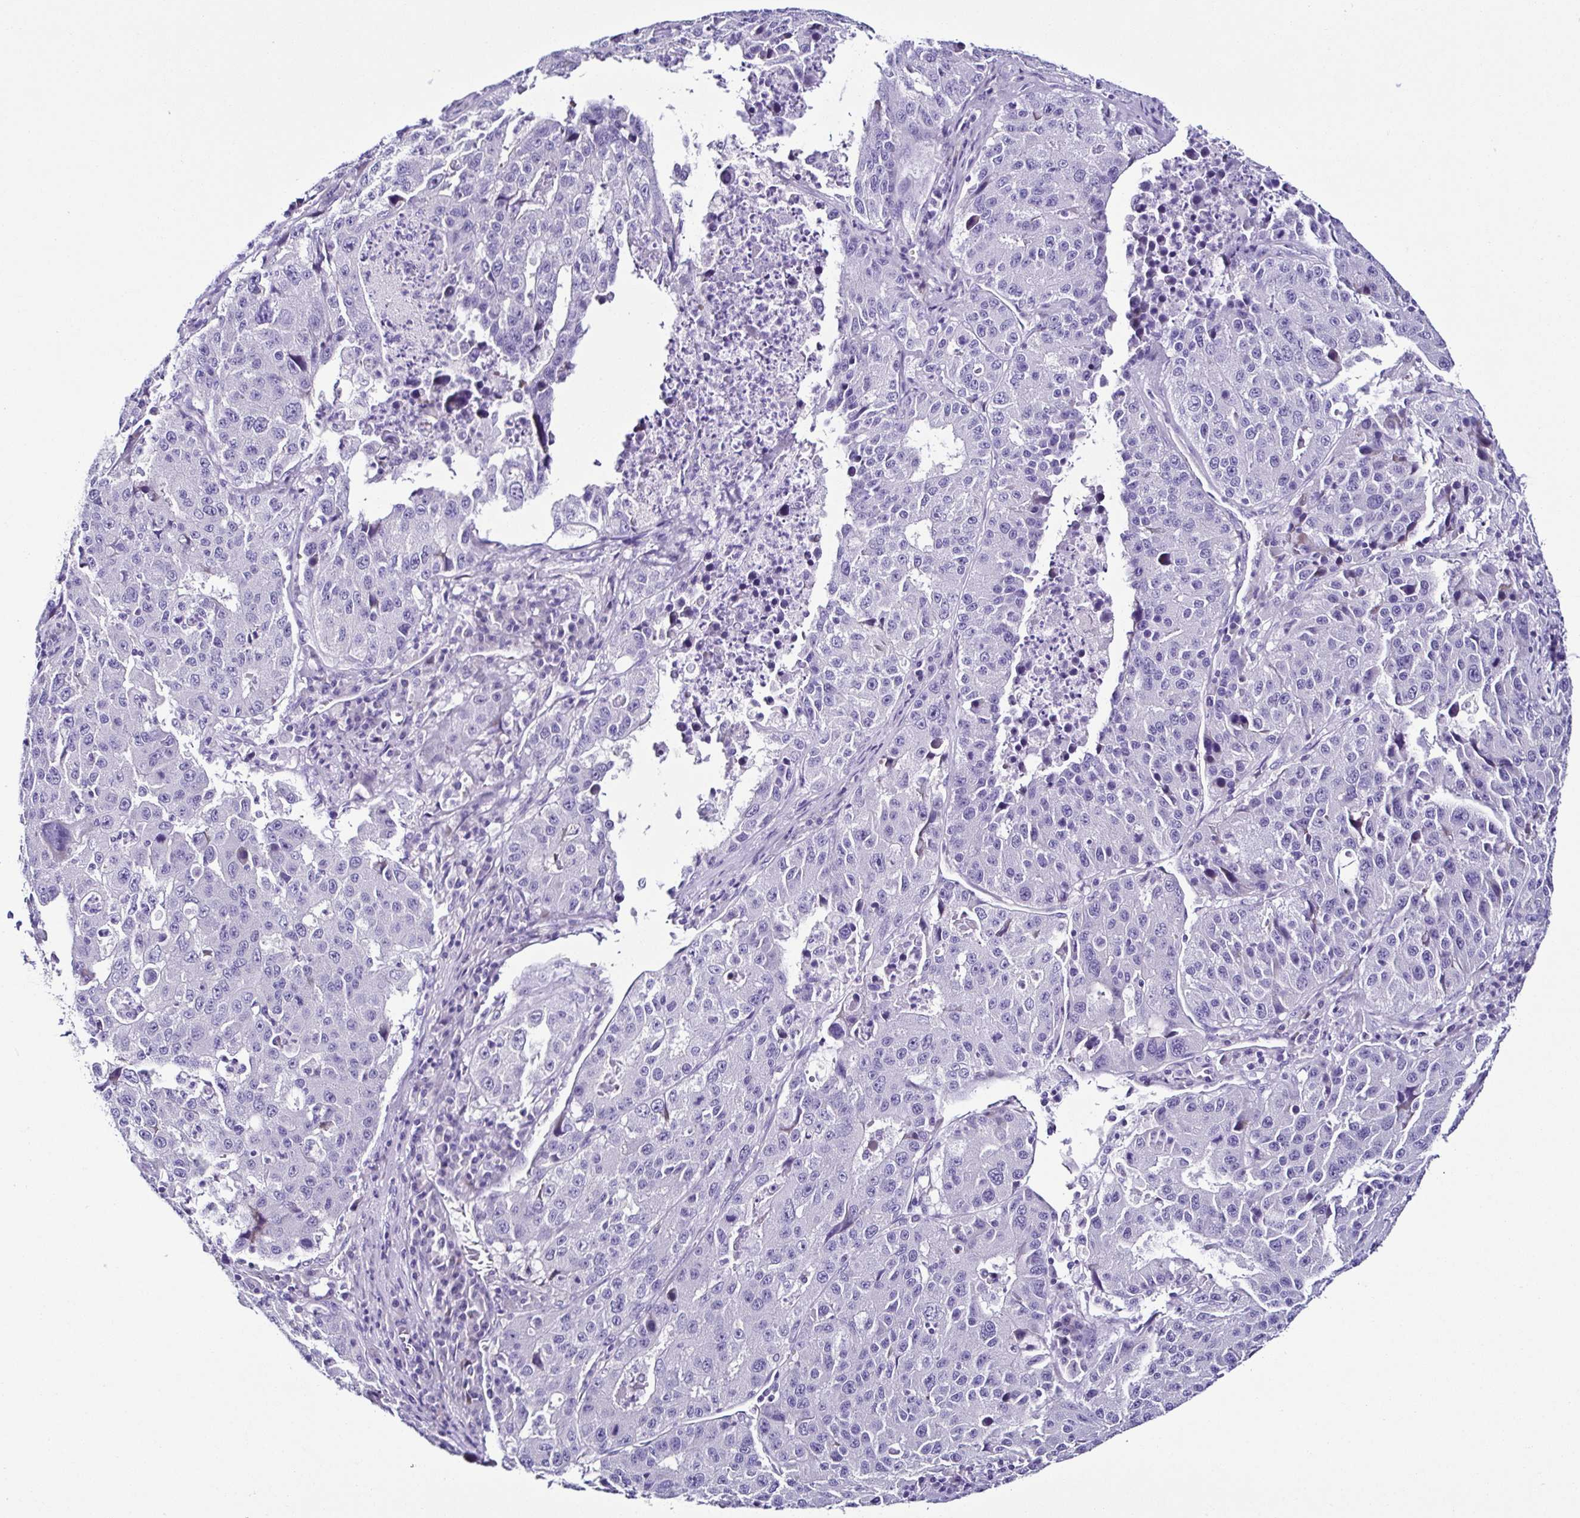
{"staining": {"intensity": "negative", "quantity": "none", "location": "none"}, "tissue": "stomach cancer", "cell_type": "Tumor cells", "image_type": "cancer", "snomed": [{"axis": "morphology", "description": "Adenocarcinoma, NOS"}, {"axis": "topography", "description": "Stomach"}], "caption": "Immunohistochemistry (IHC) image of stomach adenocarcinoma stained for a protein (brown), which demonstrates no expression in tumor cells.", "gene": "SRL", "patient": {"sex": "male", "age": 71}}